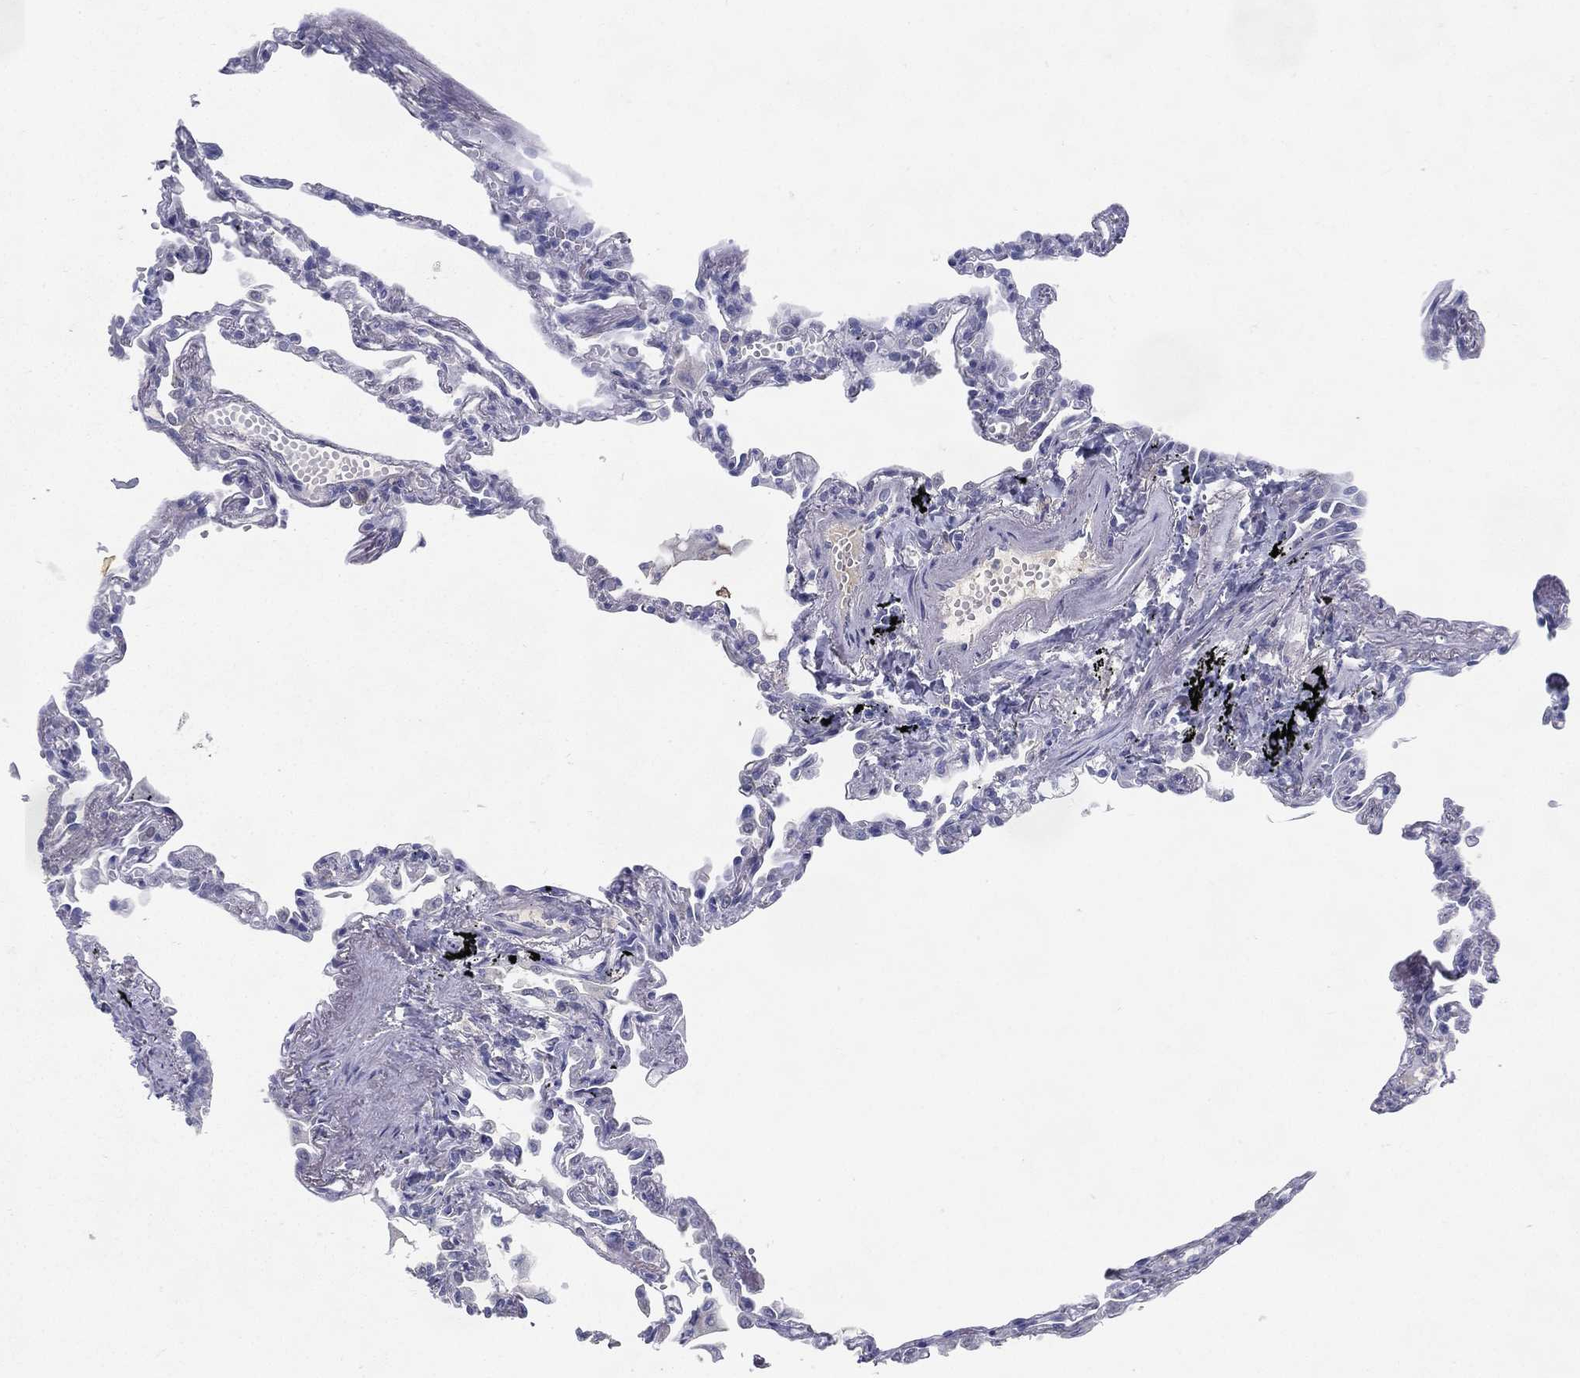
{"staining": {"intensity": "negative", "quantity": "none", "location": "none"}, "tissue": "lung", "cell_type": "Alveolar cells", "image_type": "normal", "snomed": [{"axis": "morphology", "description": "Normal tissue, NOS"}, {"axis": "topography", "description": "Lung"}], "caption": "Immunohistochemistry histopathology image of benign lung stained for a protein (brown), which reveals no expression in alveolar cells. Brightfield microscopy of immunohistochemistry (IHC) stained with DAB (brown) and hematoxylin (blue), captured at high magnification.", "gene": "RGS13", "patient": {"sex": "male", "age": 78}}